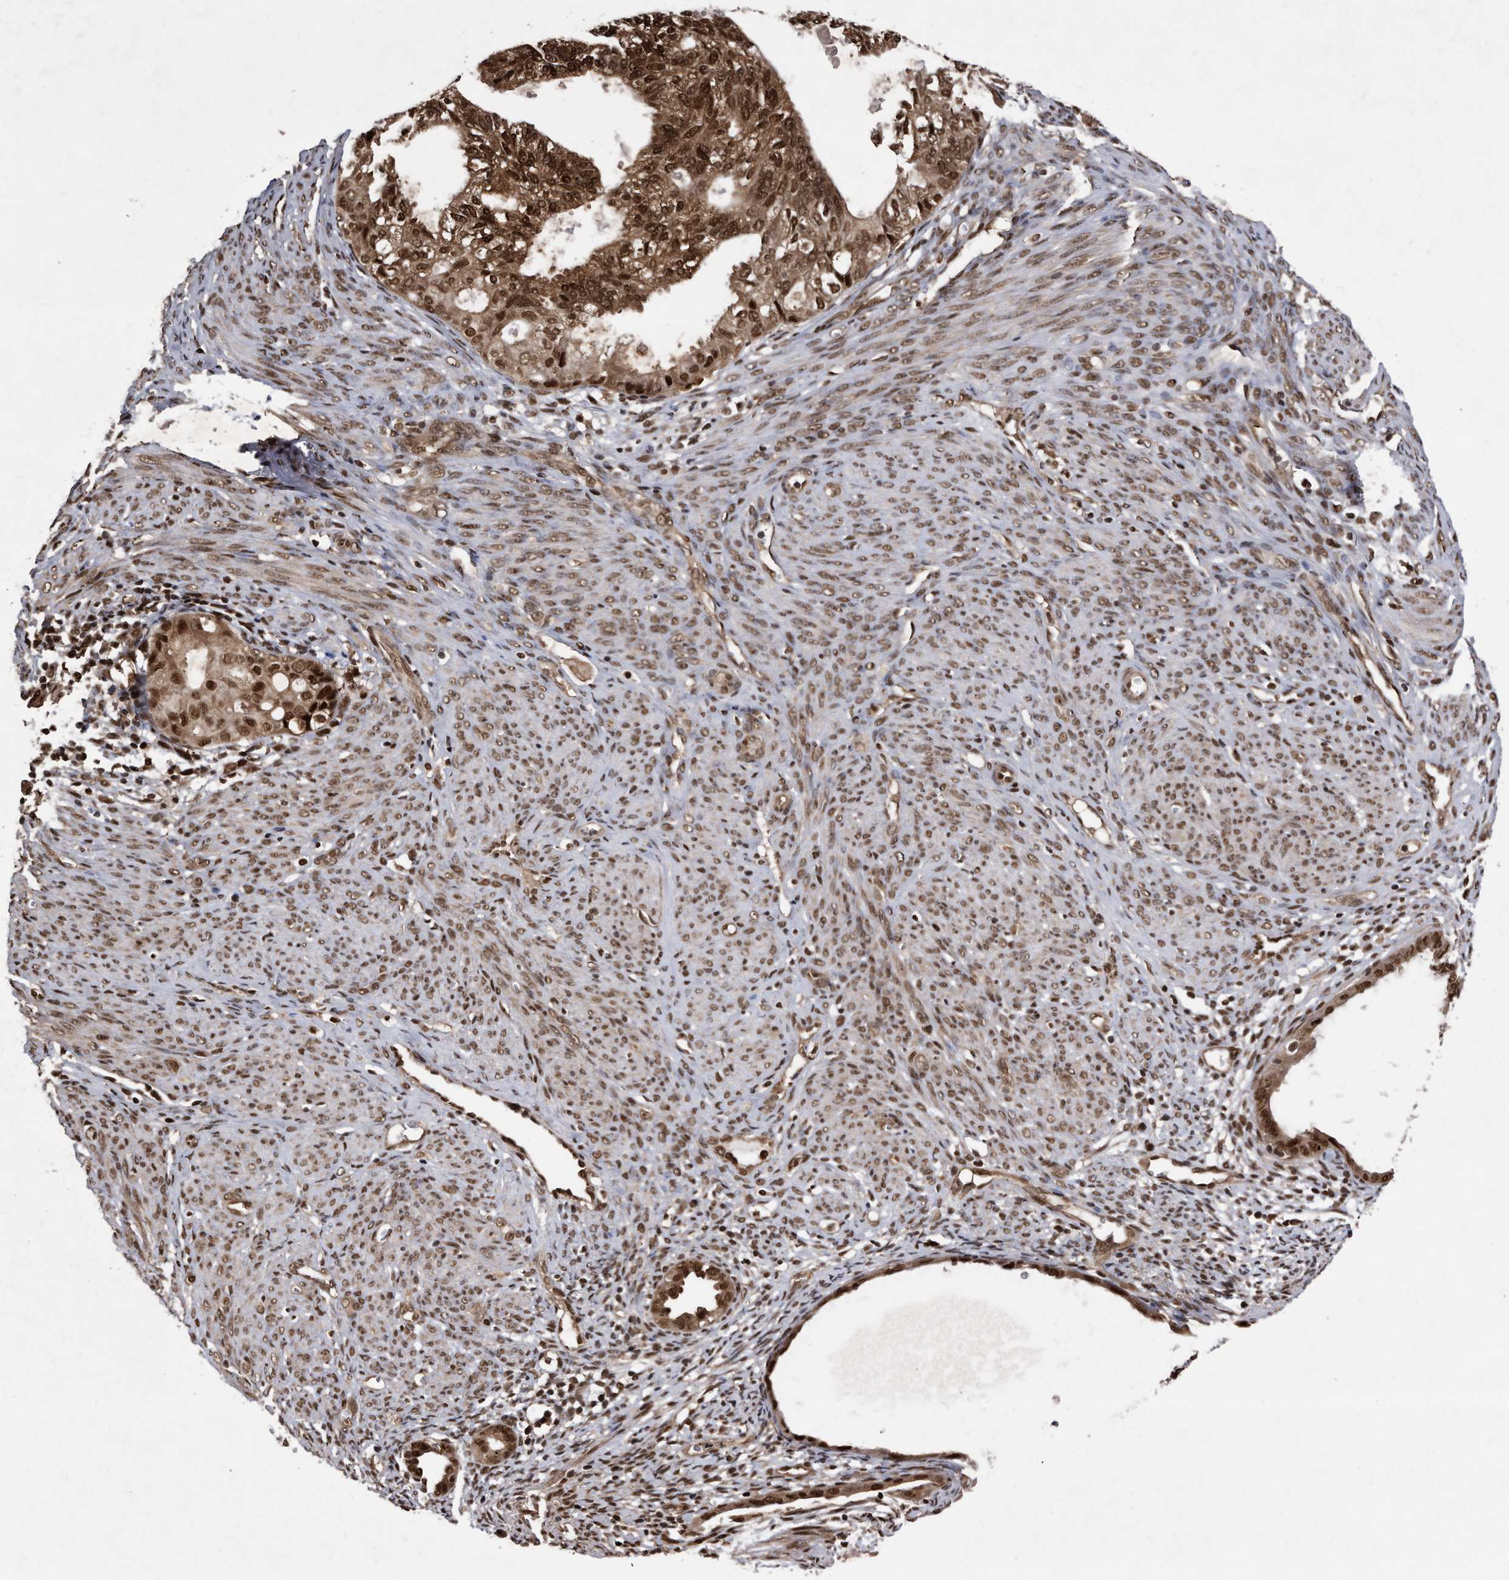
{"staining": {"intensity": "strong", "quantity": ">75%", "location": "cytoplasmic/membranous,nuclear"}, "tissue": "cervical cancer", "cell_type": "Tumor cells", "image_type": "cancer", "snomed": [{"axis": "morphology", "description": "Normal tissue, NOS"}, {"axis": "morphology", "description": "Adenocarcinoma, NOS"}, {"axis": "topography", "description": "Cervix"}, {"axis": "topography", "description": "Endometrium"}], "caption": "Brown immunohistochemical staining in human cervical adenocarcinoma reveals strong cytoplasmic/membranous and nuclear expression in approximately >75% of tumor cells.", "gene": "RAD23B", "patient": {"sex": "female", "age": 86}}